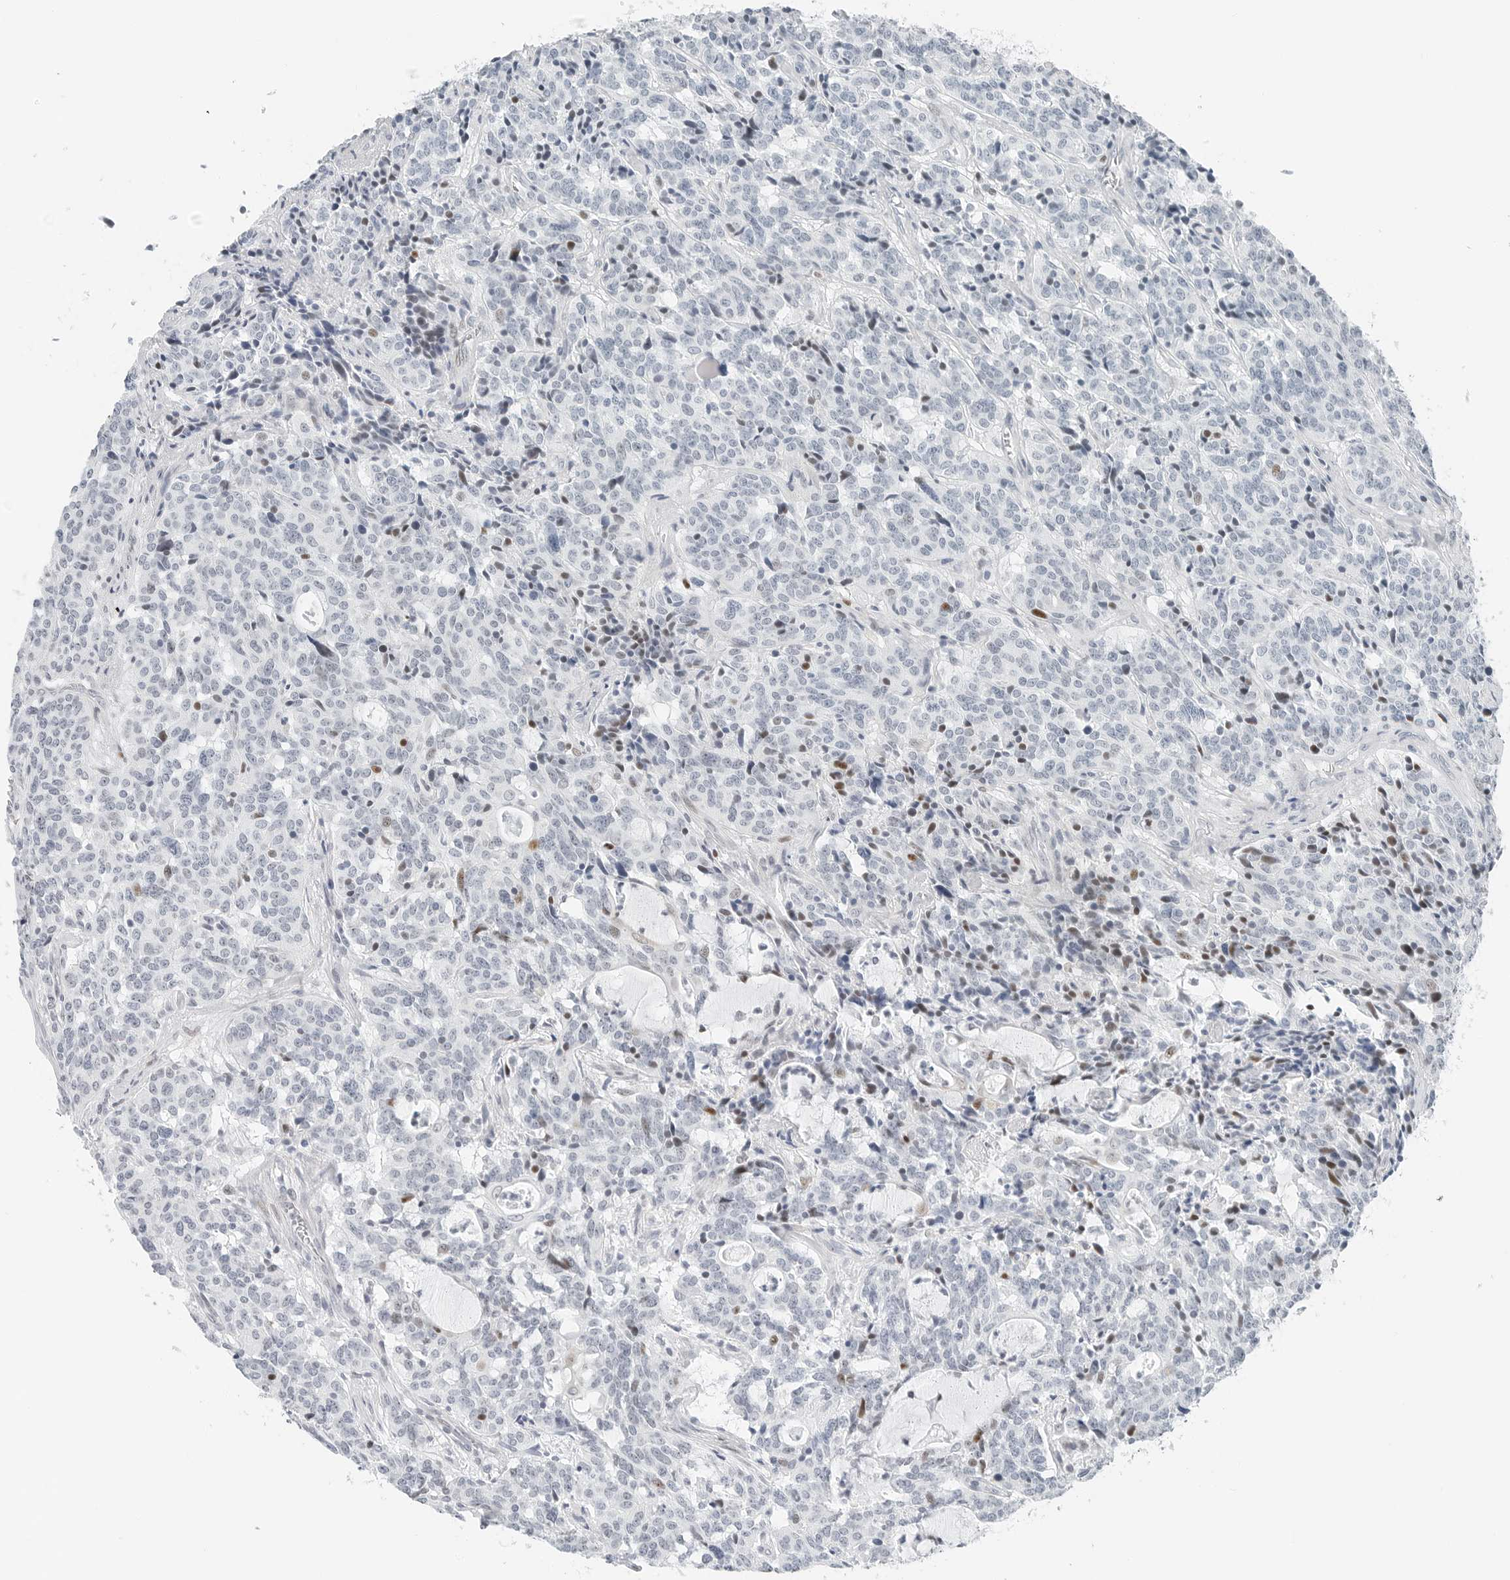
{"staining": {"intensity": "negative", "quantity": "none", "location": "none"}, "tissue": "carcinoid", "cell_type": "Tumor cells", "image_type": "cancer", "snomed": [{"axis": "morphology", "description": "Carcinoid, malignant, NOS"}, {"axis": "topography", "description": "Lung"}], "caption": "High power microscopy histopathology image of an immunohistochemistry (IHC) histopathology image of carcinoid (malignant), revealing no significant positivity in tumor cells.", "gene": "NTMT2", "patient": {"sex": "female", "age": 46}}